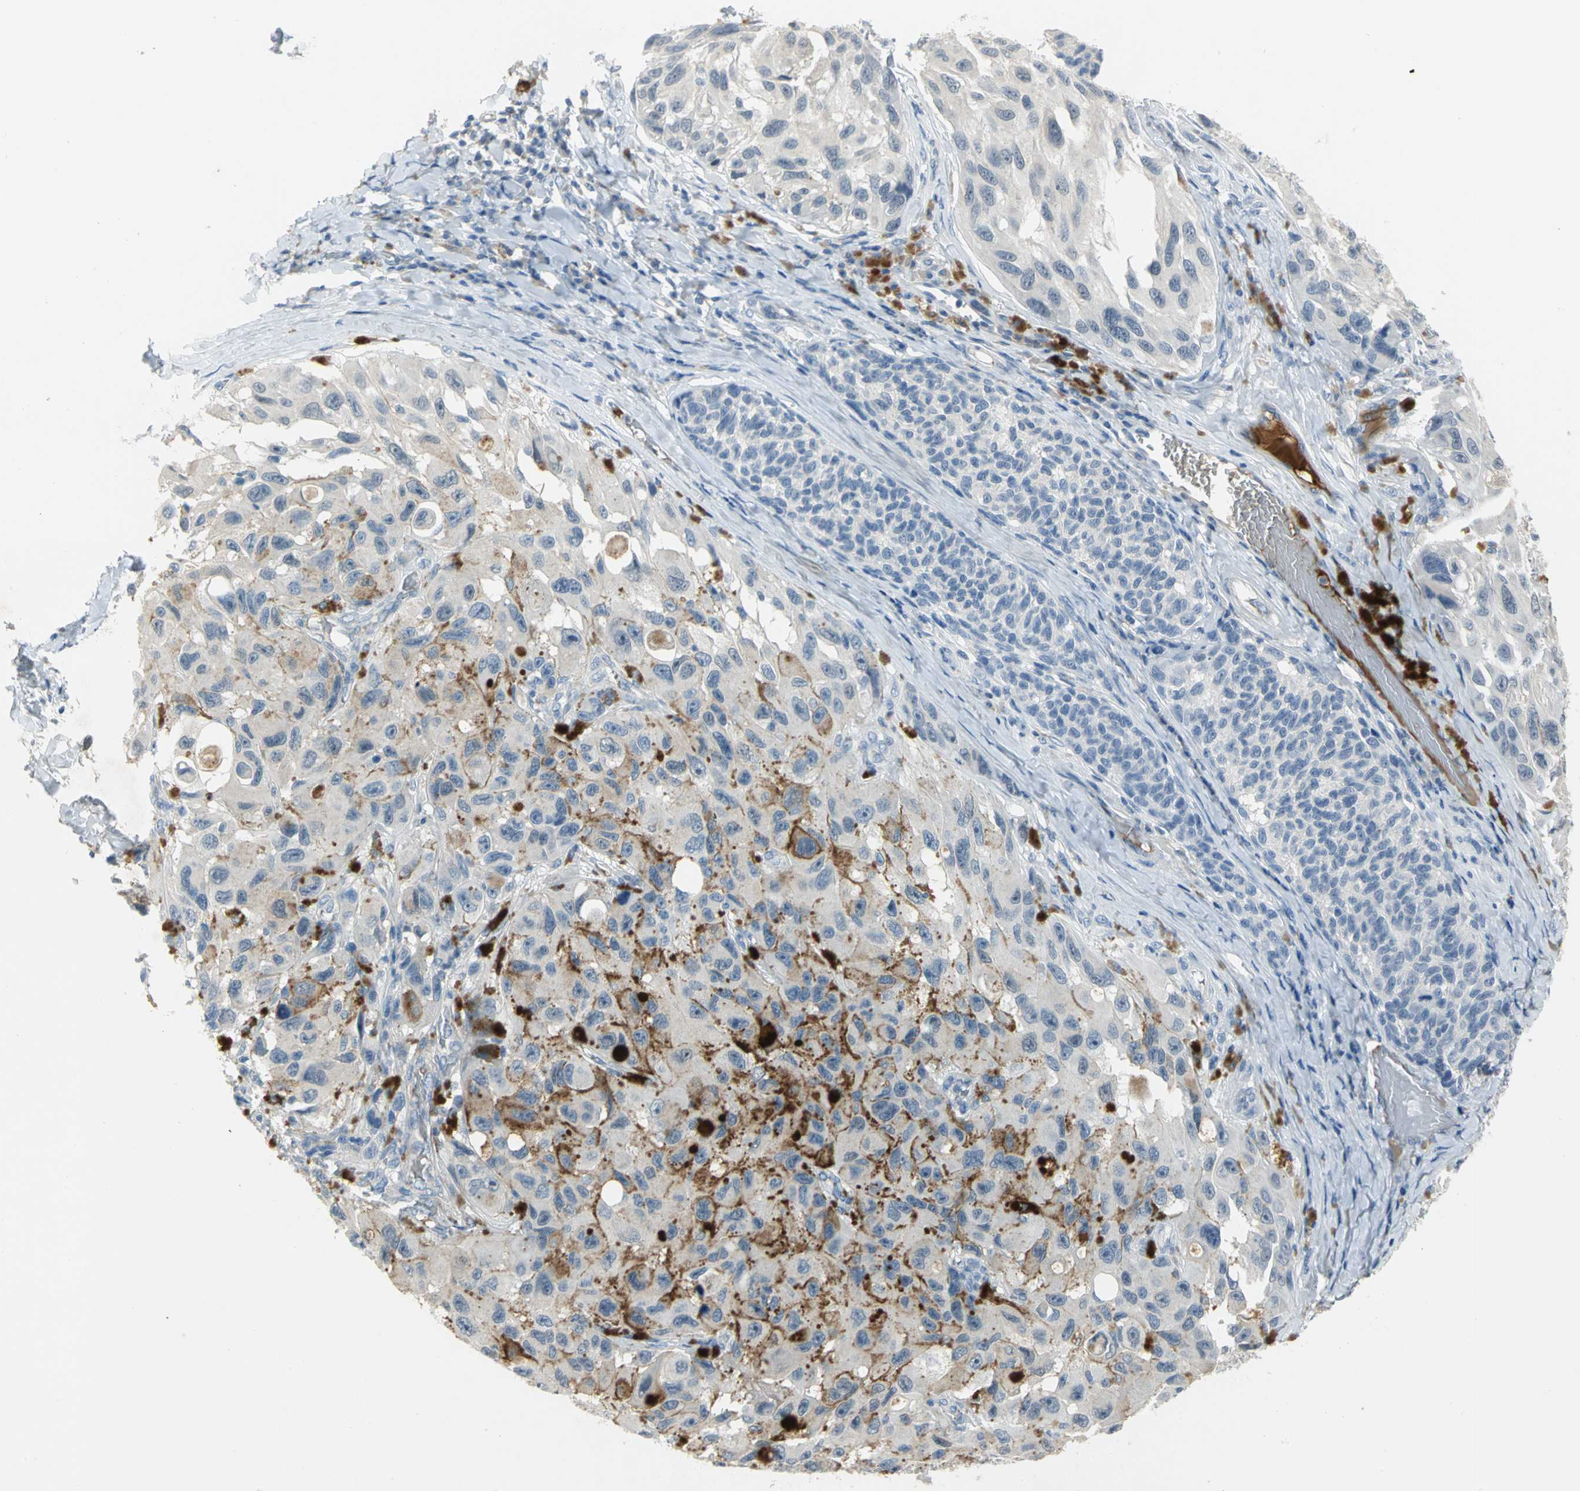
{"staining": {"intensity": "negative", "quantity": "none", "location": "none"}, "tissue": "melanoma", "cell_type": "Tumor cells", "image_type": "cancer", "snomed": [{"axis": "morphology", "description": "Malignant melanoma, NOS"}, {"axis": "topography", "description": "Skin"}], "caption": "Immunohistochemistry (IHC) micrograph of neoplastic tissue: human melanoma stained with DAB (3,3'-diaminobenzidine) shows no significant protein positivity in tumor cells. The staining is performed using DAB (3,3'-diaminobenzidine) brown chromogen with nuclei counter-stained in using hematoxylin.", "gene": "ZIC1", "patient": {"sex": "female", "age": 73}}